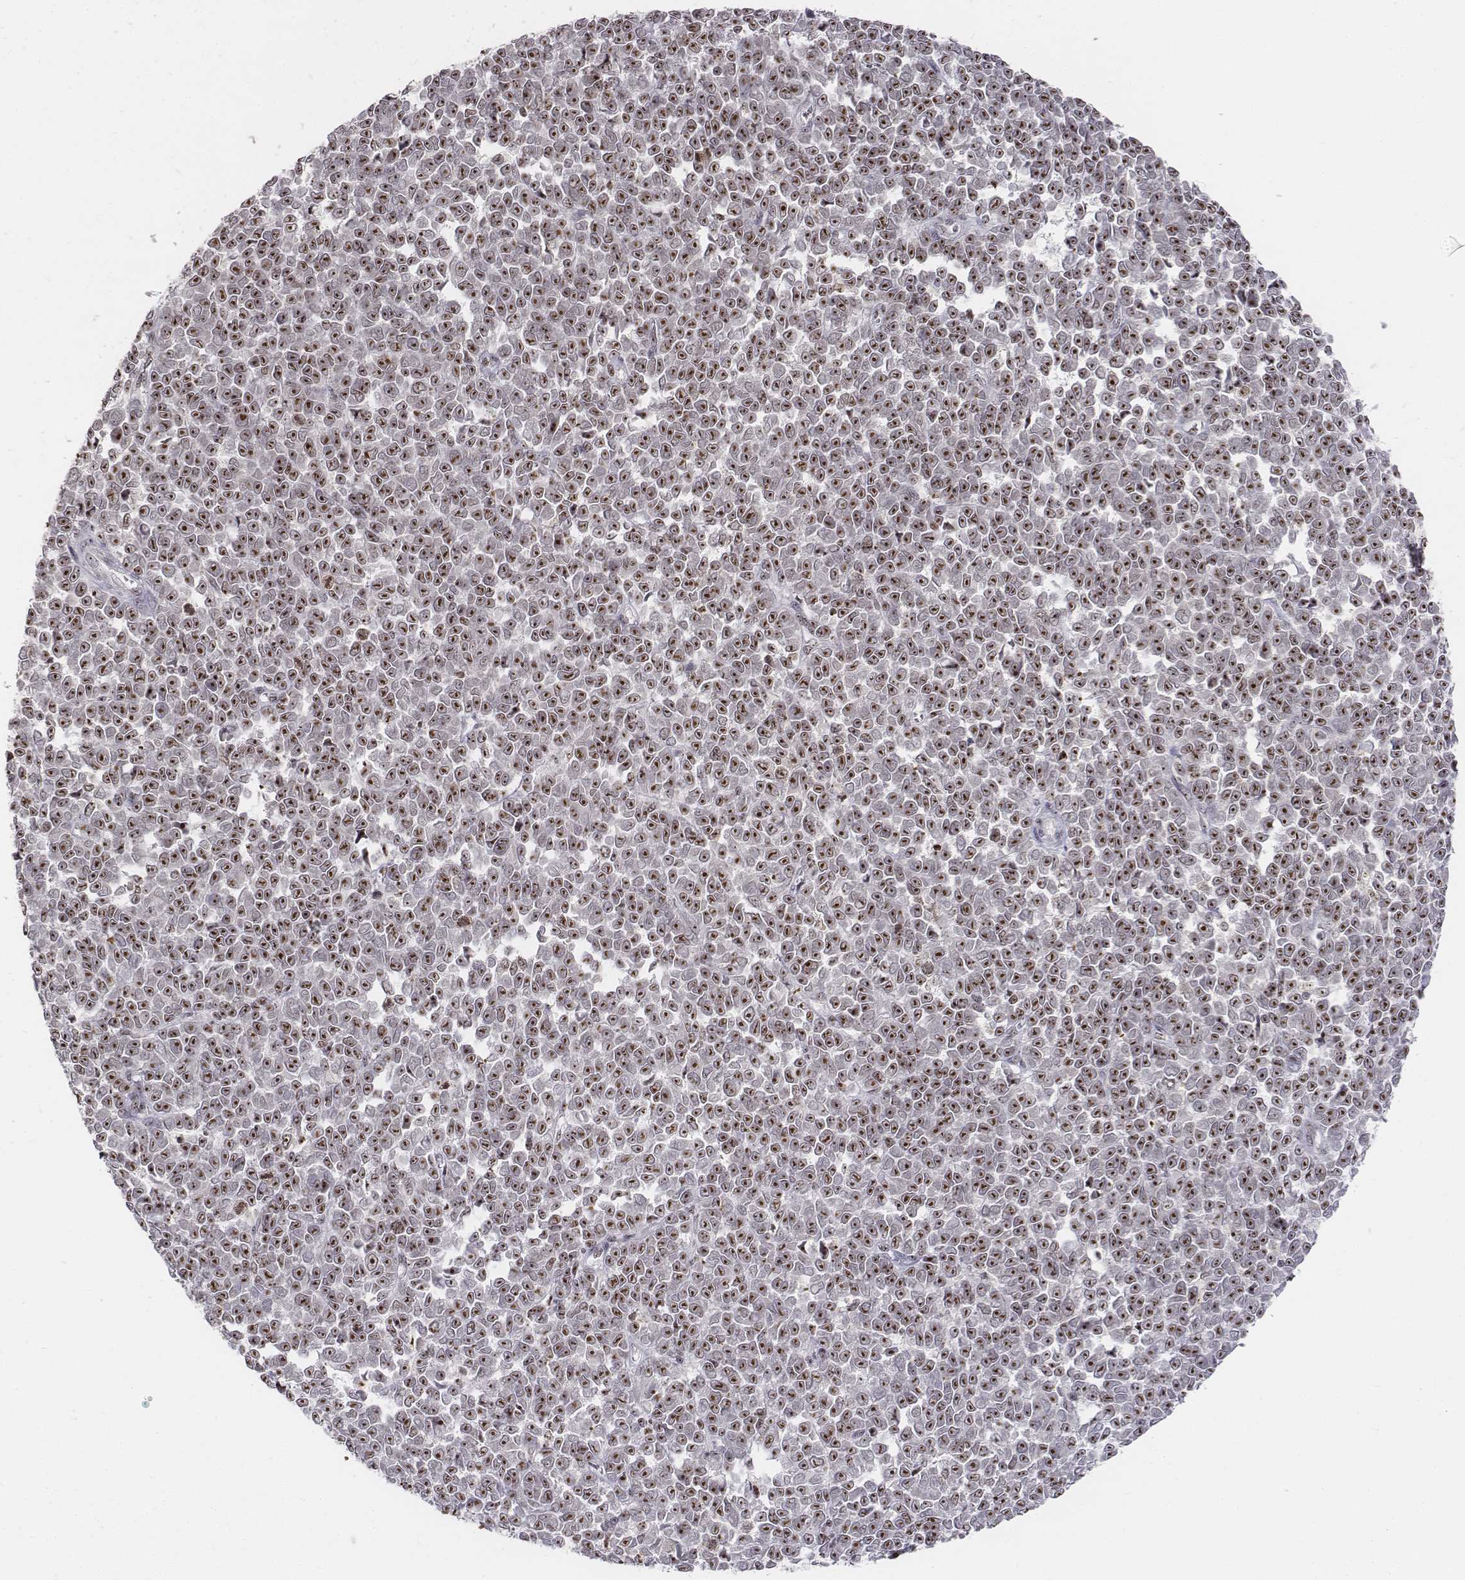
{"staining": {"intensity": "moderate", "quantity": ">75%", "location": "nuclear"}, "tissue": "melanoma", "cell_type": "Tumor cells", "image_type": "cancer", "snomed": [{"axis": "morphology", "description": "Malignant melanoma, NOS"}, {"axis": "topography", "description": "Skin"}], "caption": "An image of melanoma stained for a protein displays moderate nuclear brown staining in tumor cells.", "gene": "PHF6", "patient": {"sex": "female", "age": 95}}